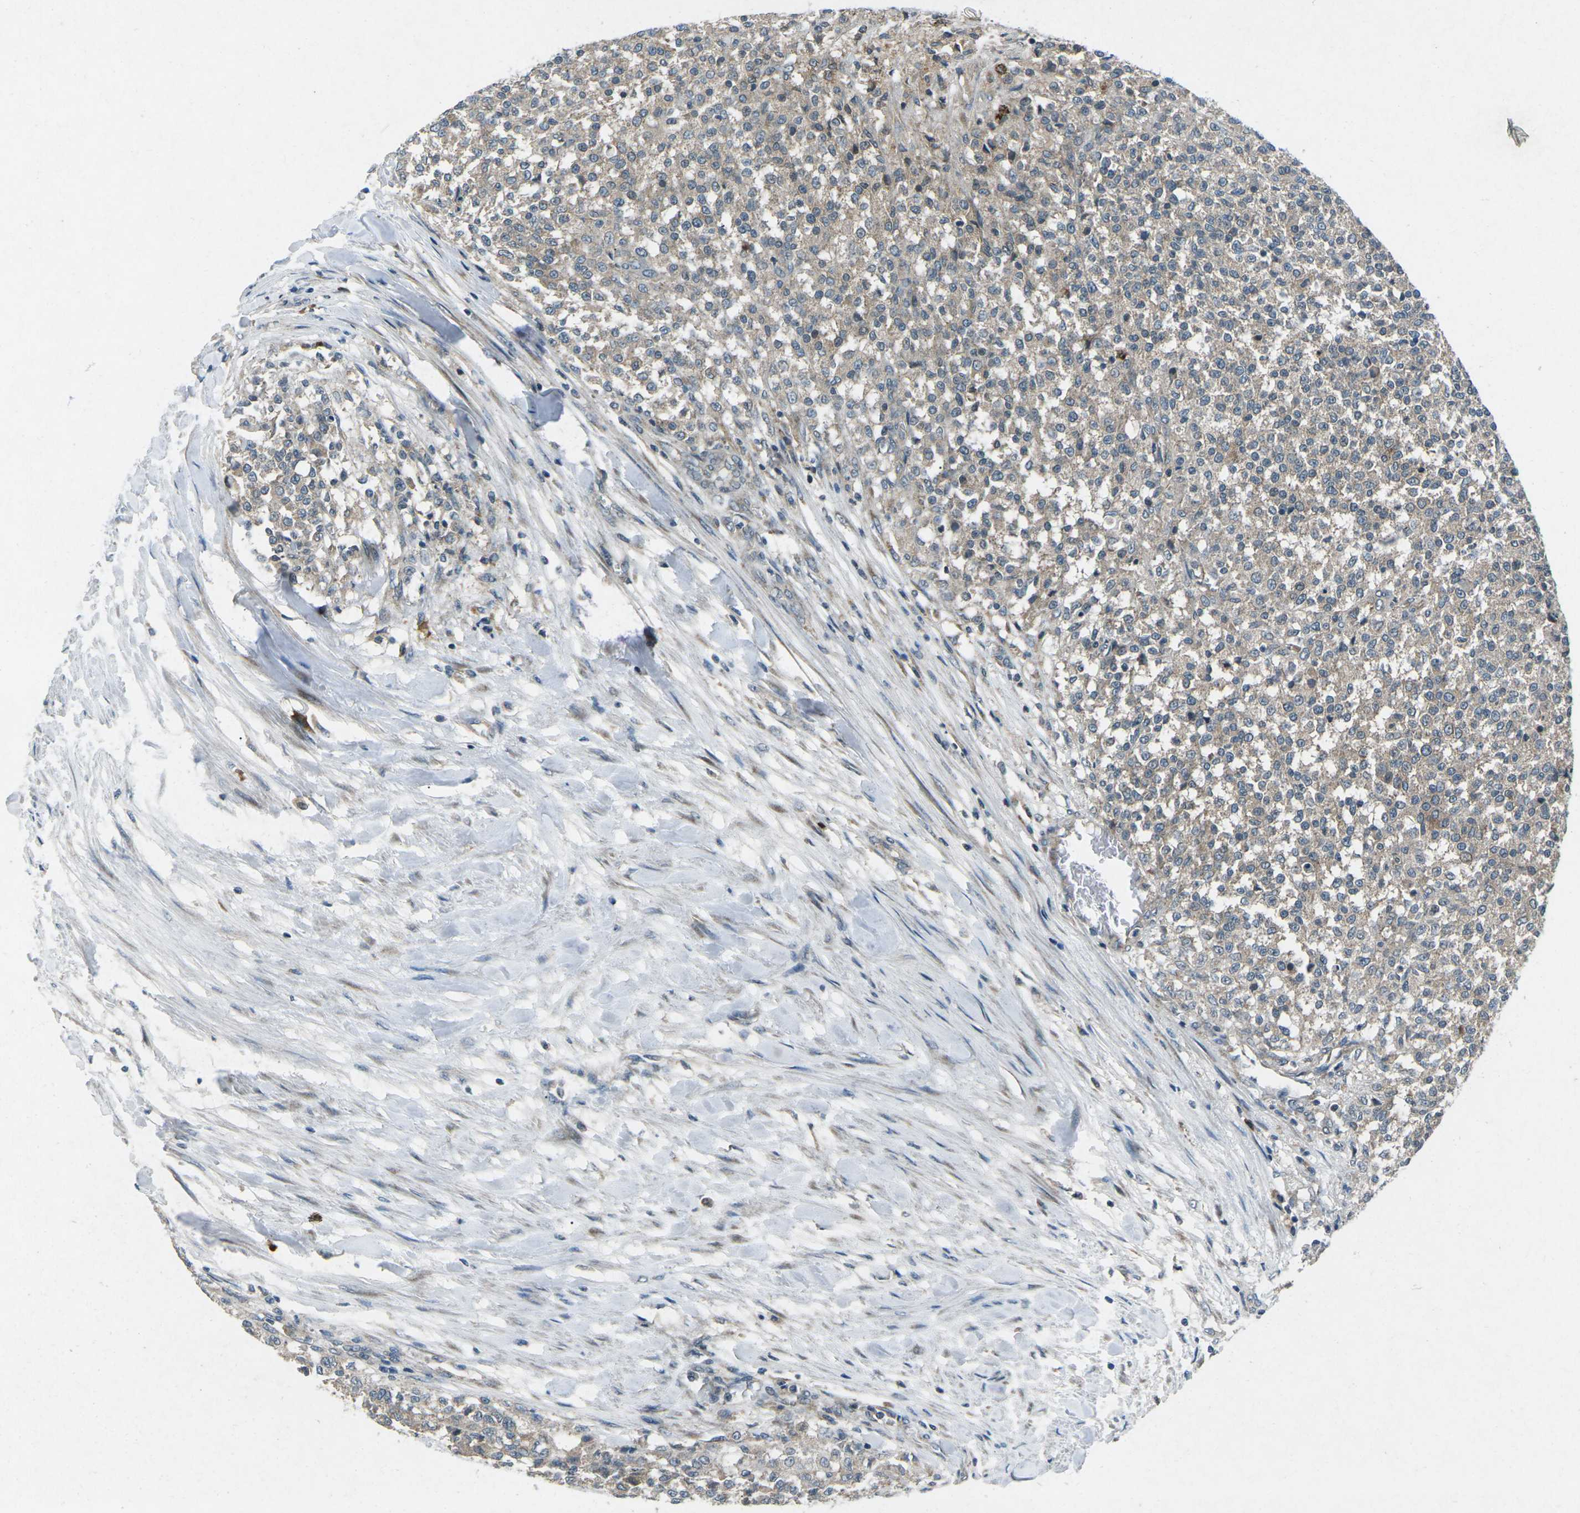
{"staining": {"intensity": "weak", "quantity": "25%-75%", "location": "cytoplasmic/membranous"}, "tissue": "testis cancer", "cell_type": "Tumor cells", "image_type": "cancer", "snomed": [{"axis": "morphology", "description": "Seminoma, NOS"}, {"axis": "topography", "description": "Testis"}], "caption": "This photomicrograph shows immunohistochemistry staining of human testis cancer, with low weak cytoplasmic/membranous positivity in approximately 25%-75% of tumor cells.", "gene": "CDK16", "patient": {"sex": "male", "age": 59}}